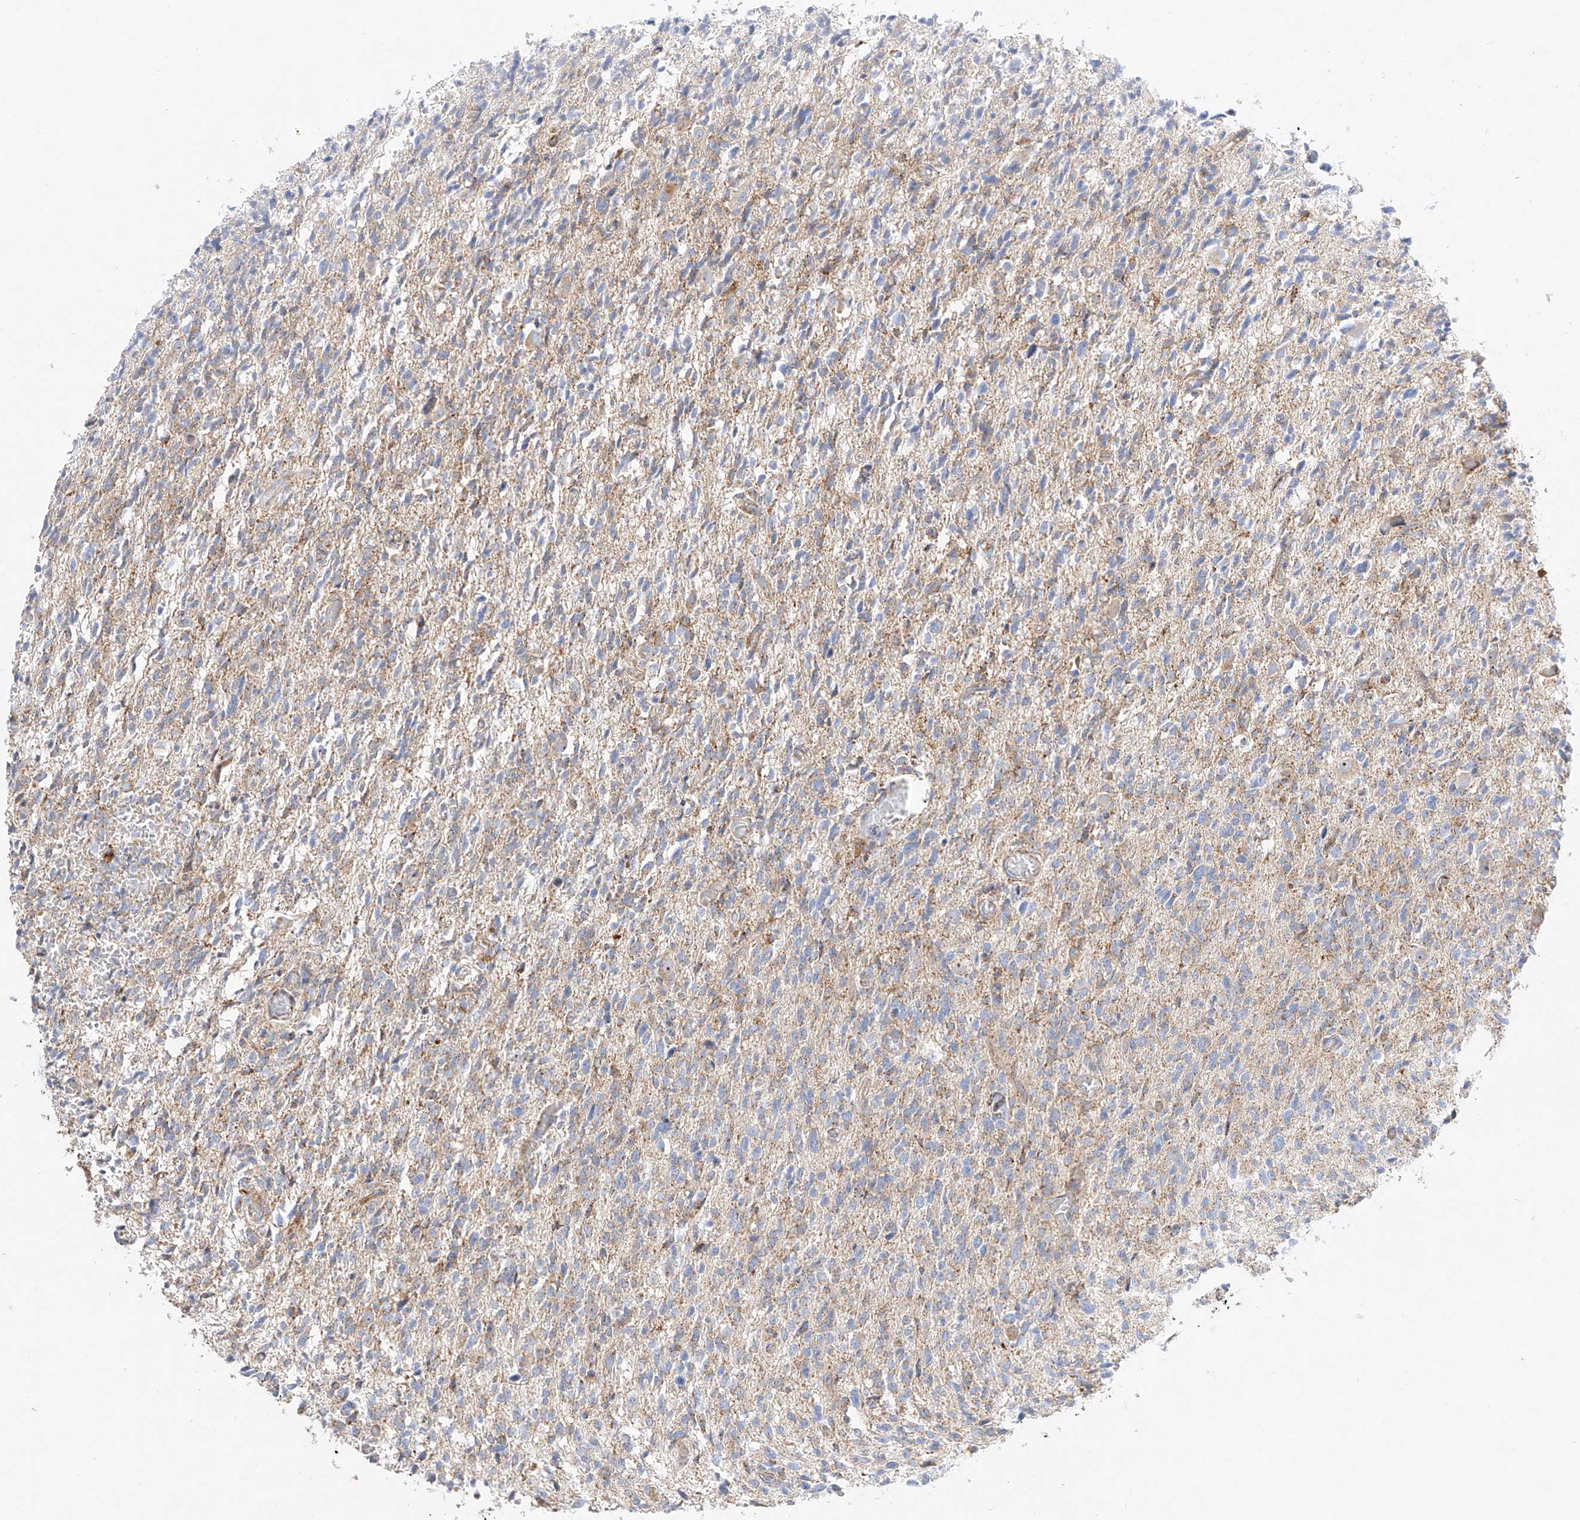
{"staining": {"intensity": "negative", "quantity": "none", "location": "none"}, "tissue": "glioma", "cell_type": "Tumor cells", "image_type": "cancer", "snomed": [{"axis": "morphology", "description": "Glioma, malignant, High grade"}, {"axis": "topography", "description": "Brain"}], "caption": "Malignant high-grade glioma was stained to show a protein in brown. There is no significant expression in tumor cells.", "gene": "CST9", "patient": {"sex": "female", "age": 57}}